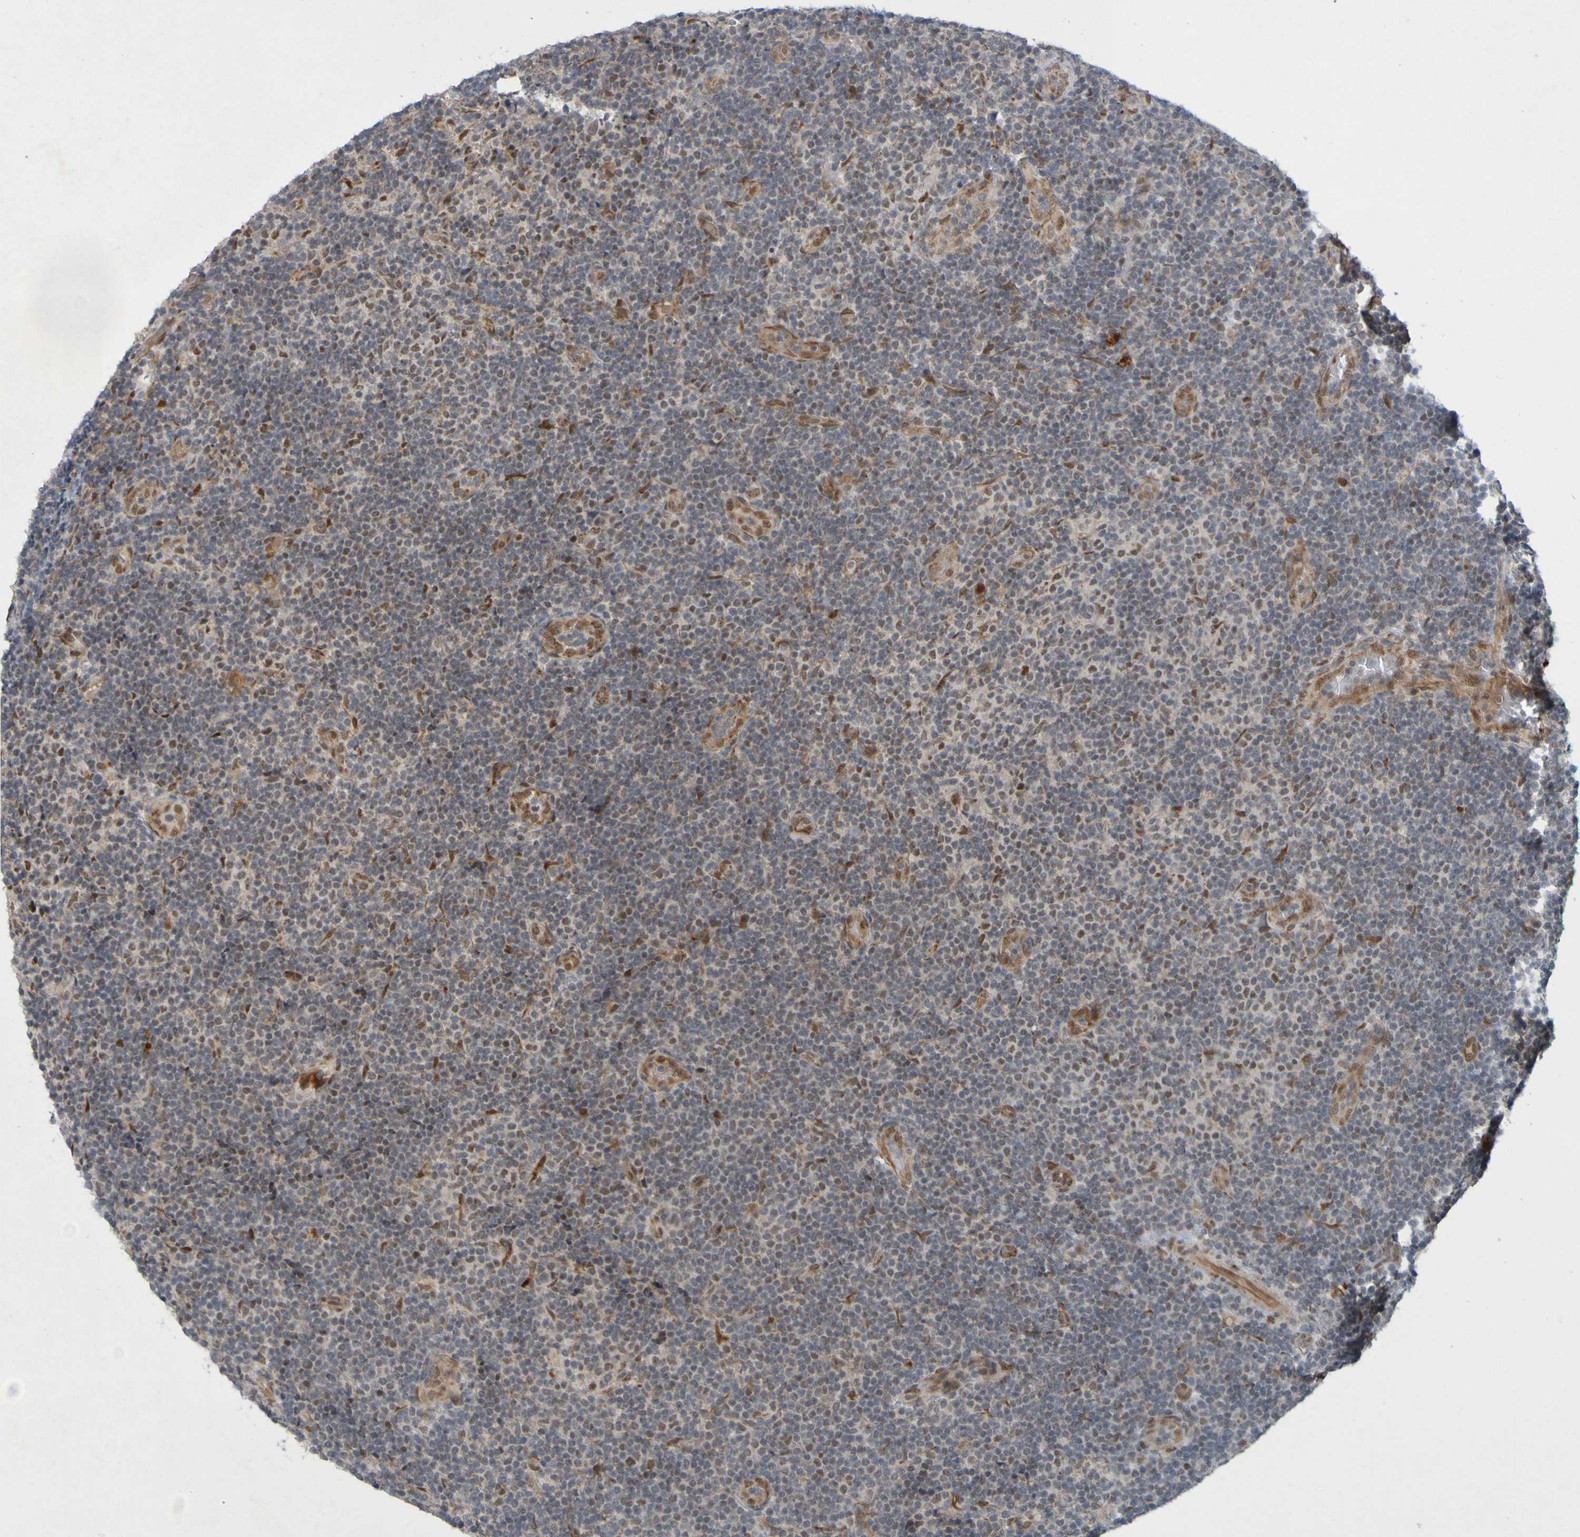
{"staining": {"intensity": "moderate", "quantity": "<25%", "location": "nuclear"}, "tissue": "lymphoma", "cell_type": "Tumor cells", "image_type": "cancer", "snomed": [{"axis": "morphology", "description": "Malignant lymphoma, non-Hodgkin's type, Low grade"}, {"axis": "topography", "description": "Lymph node"}], "caption": "A high-resolution micrograph shows immunohistochemistry staining of lymphoma, which exhibits moderate nuclear expression in about <25% of tumor cells. The protein of interest is stained brown, and the nuclei are stained in blue (DAB IHC with brightfield microscopy, high magnification).", "gene": "MCPH1", "patient": {"sex": "male", "age": 83}}